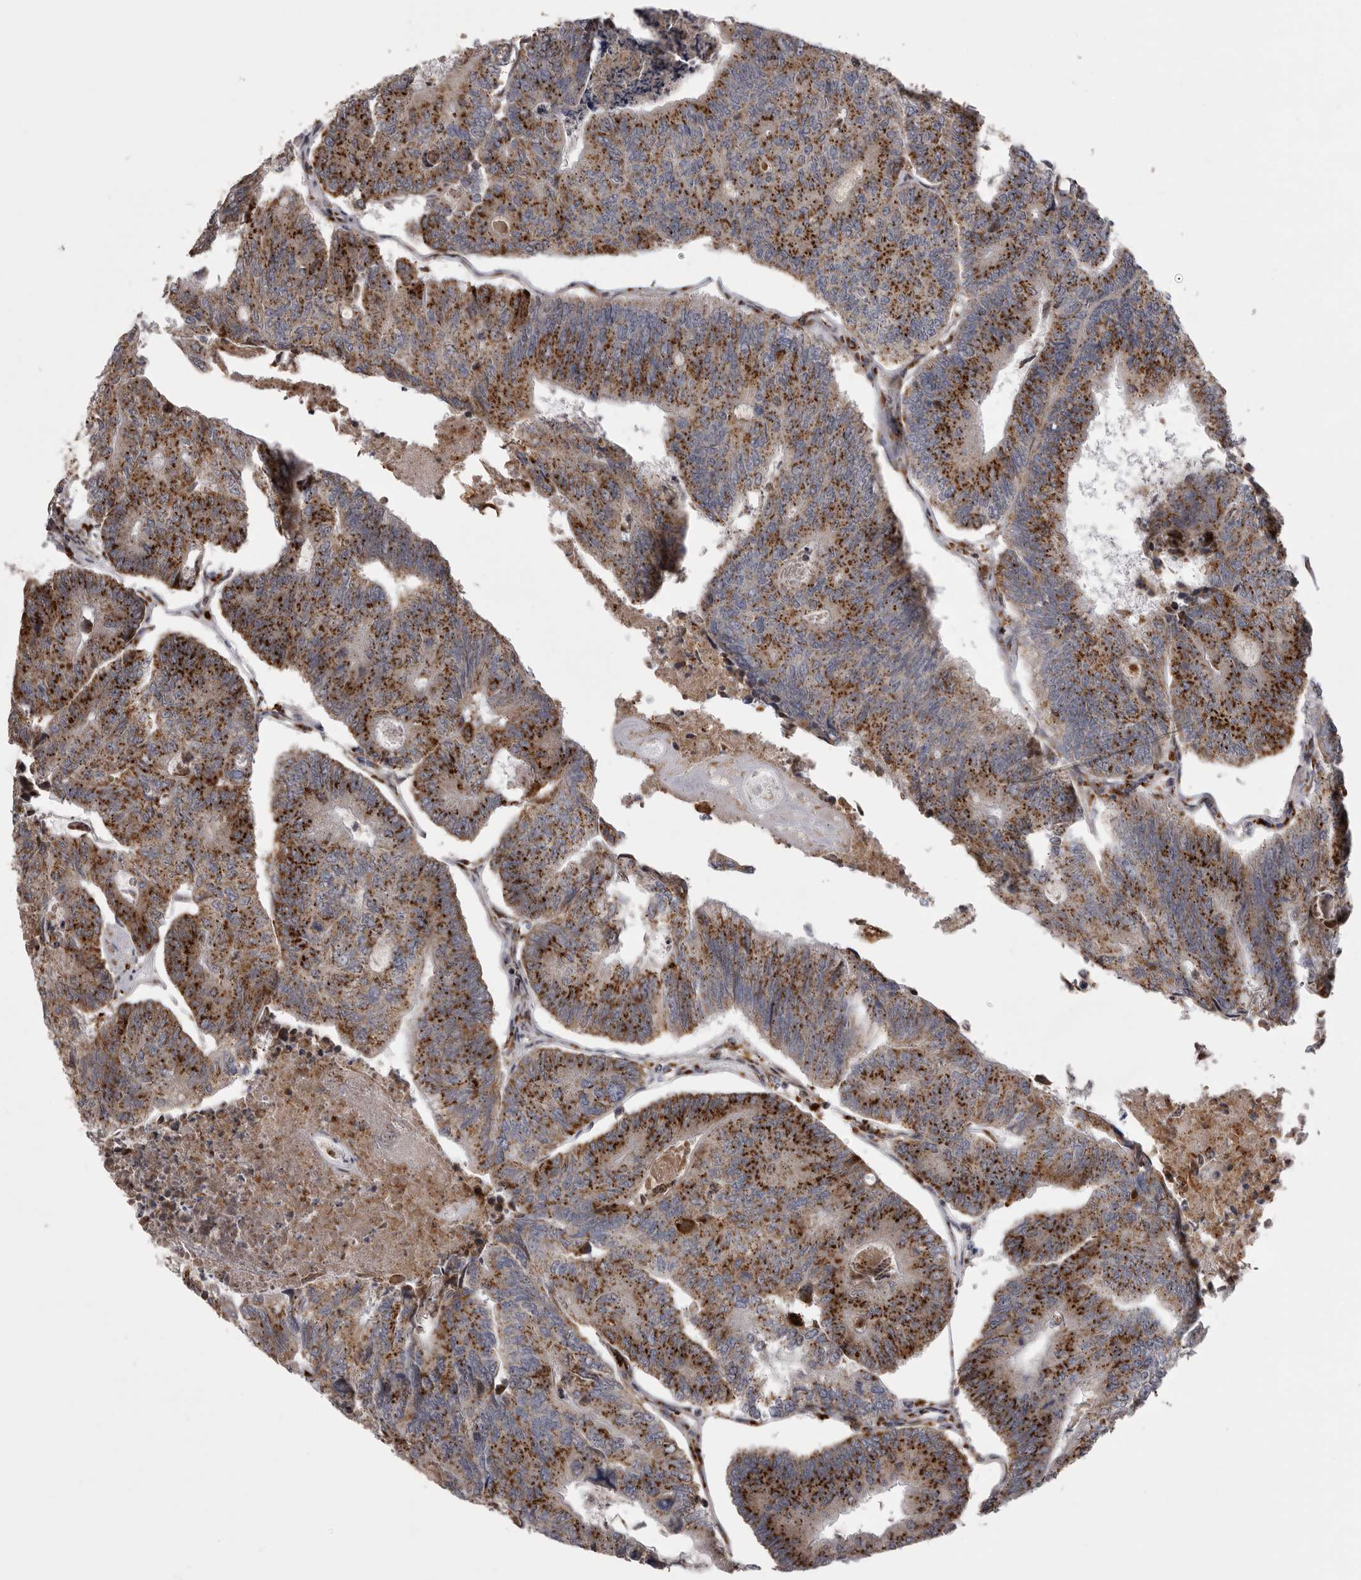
{"staining": {"intensity": "moderate", "quantity": ">75%", "location": "cytoplasmic/membranous"}, "tissue": "colorectal cancer", "cell_type": "Tumor cells", "image_type": "cancer", "snomed": [{"axis": "morphology", "description": "Adenocarcinoma, NOS"}, {"axis": "topography", "description": "Colon"}], "caption": "An image showing moderate cytoplasmic/membranous staining in approximately >75% of tumor cells in colorectal cancer (adenocarcinoma), as visualized by brown immunohistochemical staining.", "gene": "WDR47", "patient": {"sex": "female", "age": 67}}